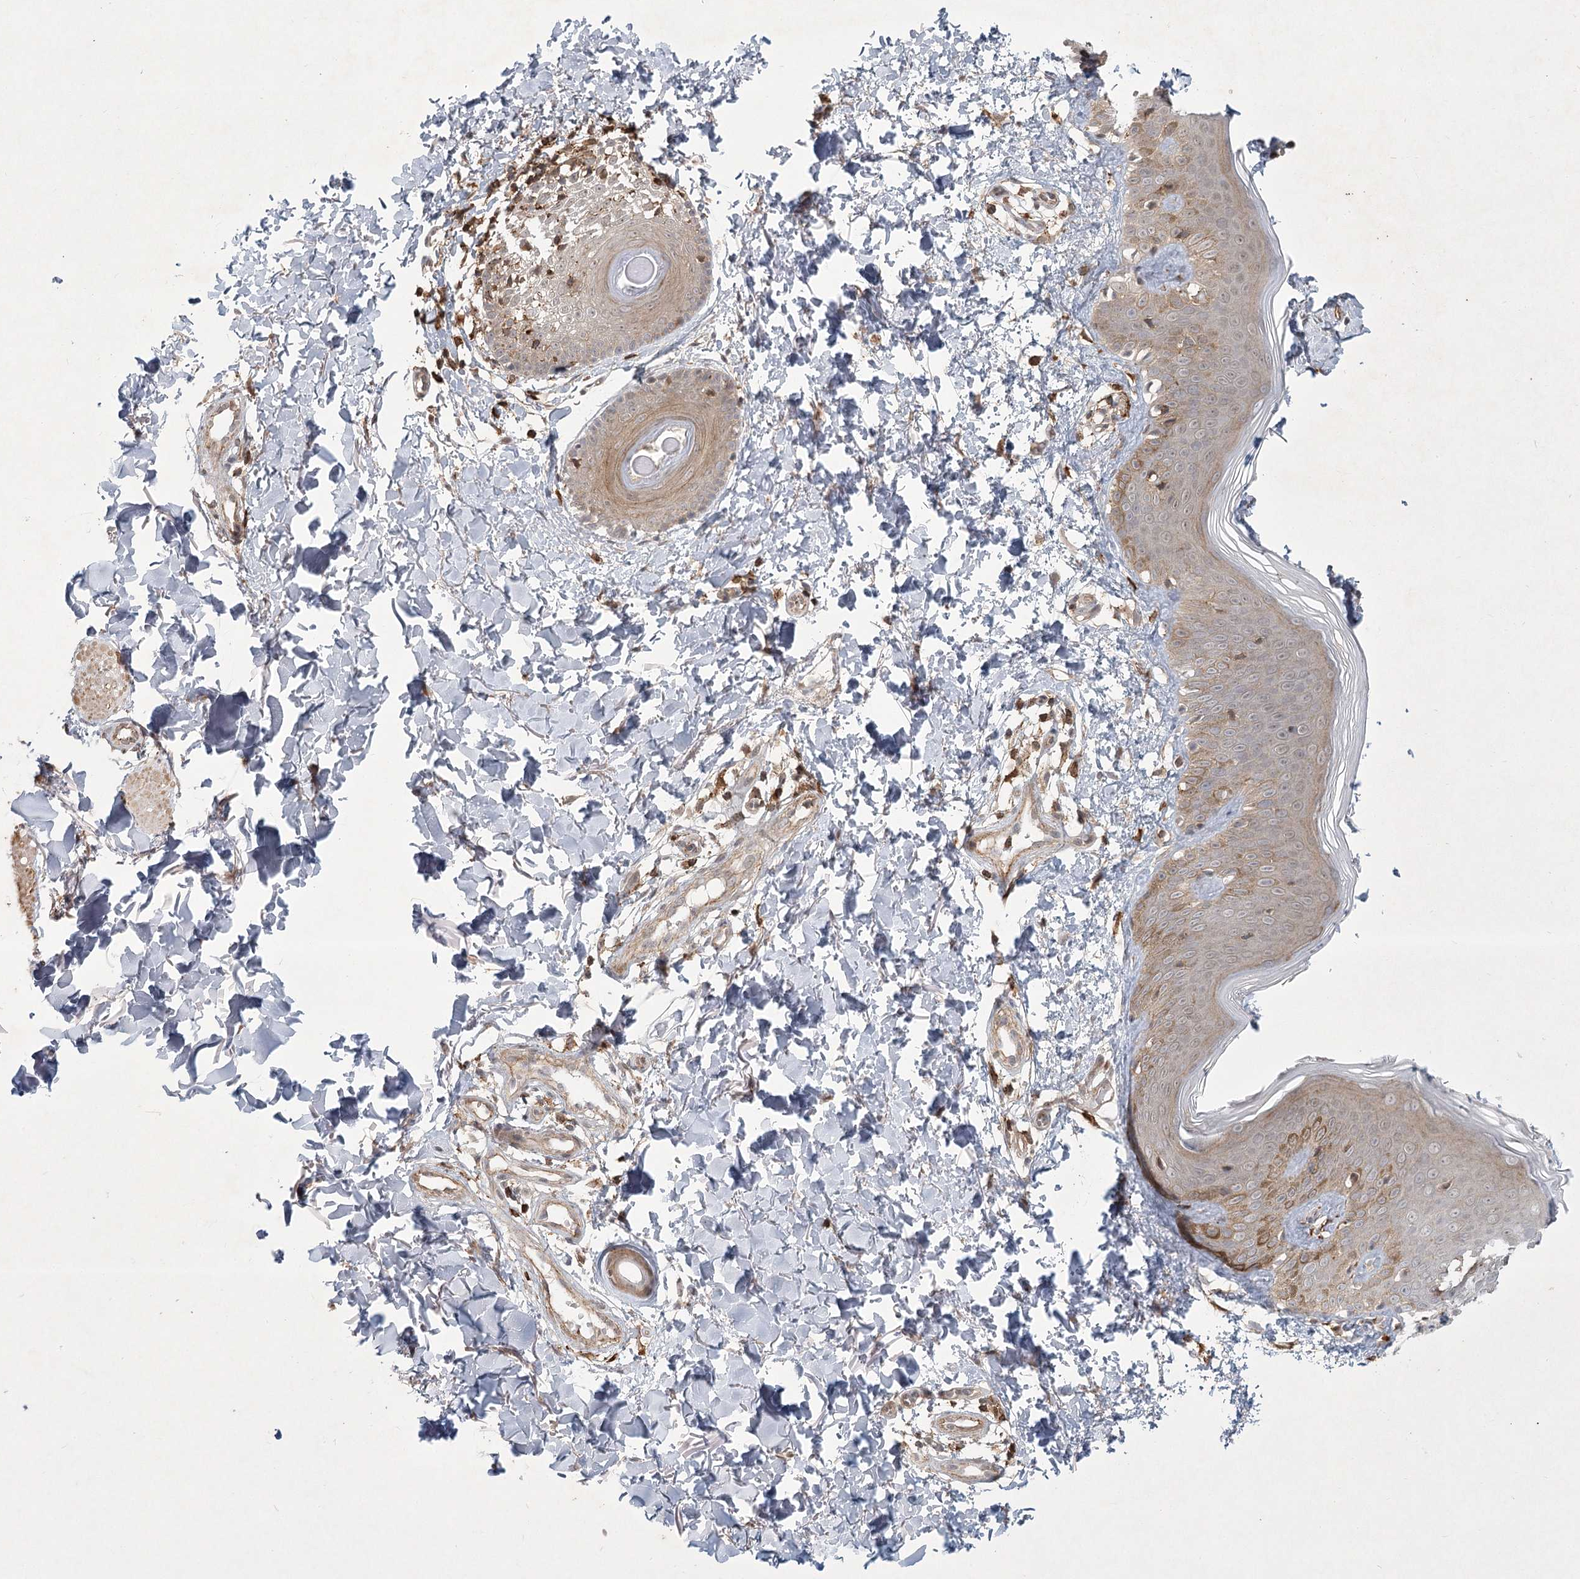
{"staining": {"intensity": "moderate", "quantity": "25%-75%", "location": "cytoplasmic/membranous"}, "tissue": "skin", "cell_type": "Fibroblasts", "image_type": "normal", "snomed": [{"axis": "morphology", "description": "Normal tissue, NOS"}, {"axis": "topography", "description": "Skin"}], "caption": "IHC micrograph of unremarkable skin: skin stained using immunohistochemistry (IHC) shows medium levels of moderate protein expression localized specifically in the cytoplasmic/membranous of fibroblasts, appearing as a cytoplasmic/membranous brown color.", "gene": "MEPE", "patient": {"sex": "male", "age": 37}}